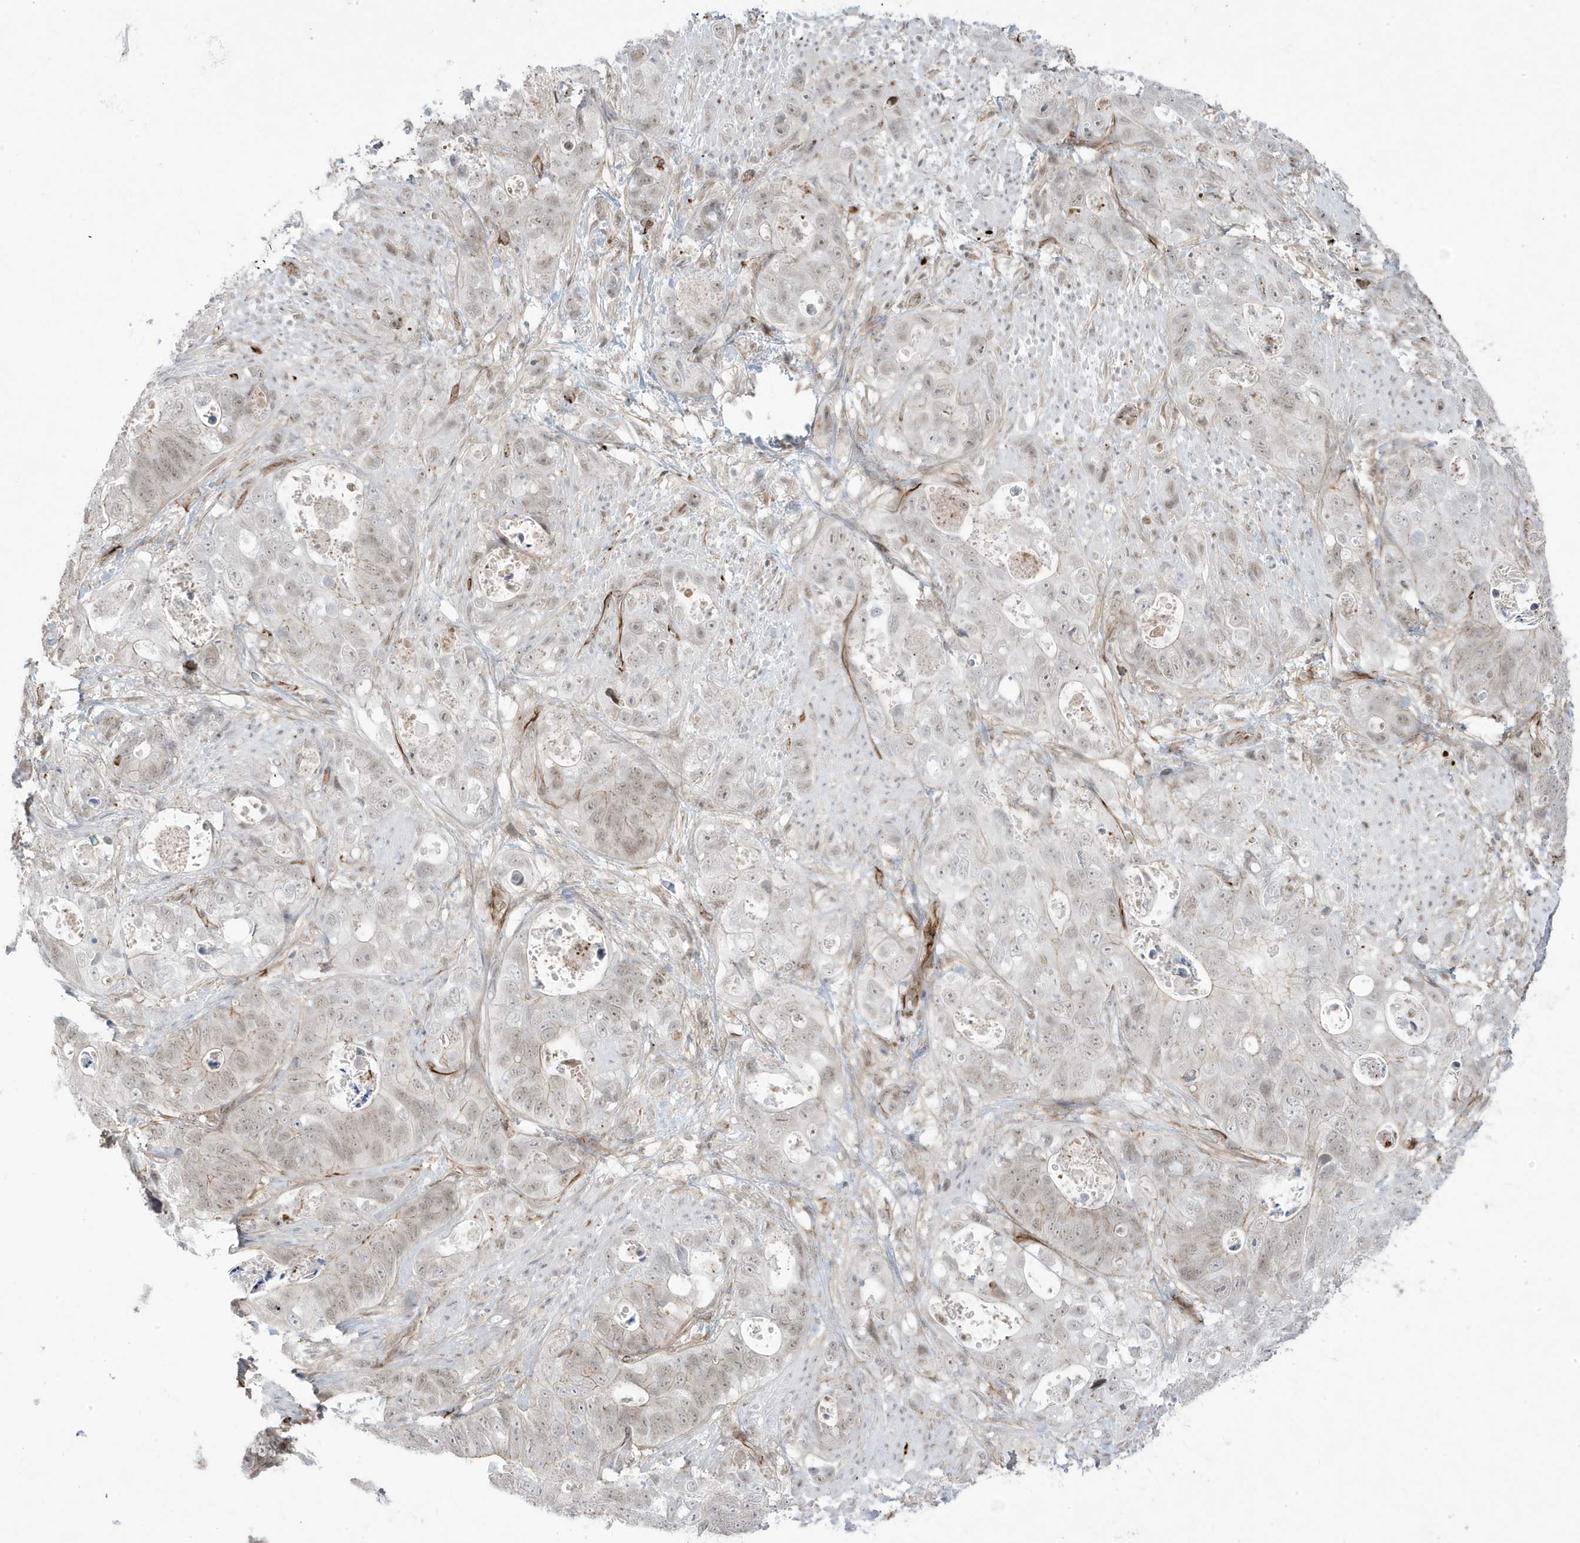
{"staining": {"intensity": "weak", "quantity": ">75%", "location": "nuclear"}, "tissue": "stomach cancer", "cell_type": "Tumor cells", "image_type": "cancer", "snomed": [{"axis": "morphology", "description": "Adenocarcinoma, NOS"}, {"axis": "topography", "description": "Stomach"}], "caption": "Protein staining of stomach adenocarcinoma tissue shows weak nuclear staining in about >75% of tumor cells.", "gene": "ADAMTSL3", "patient": {"sex": "female", "age": 89}}